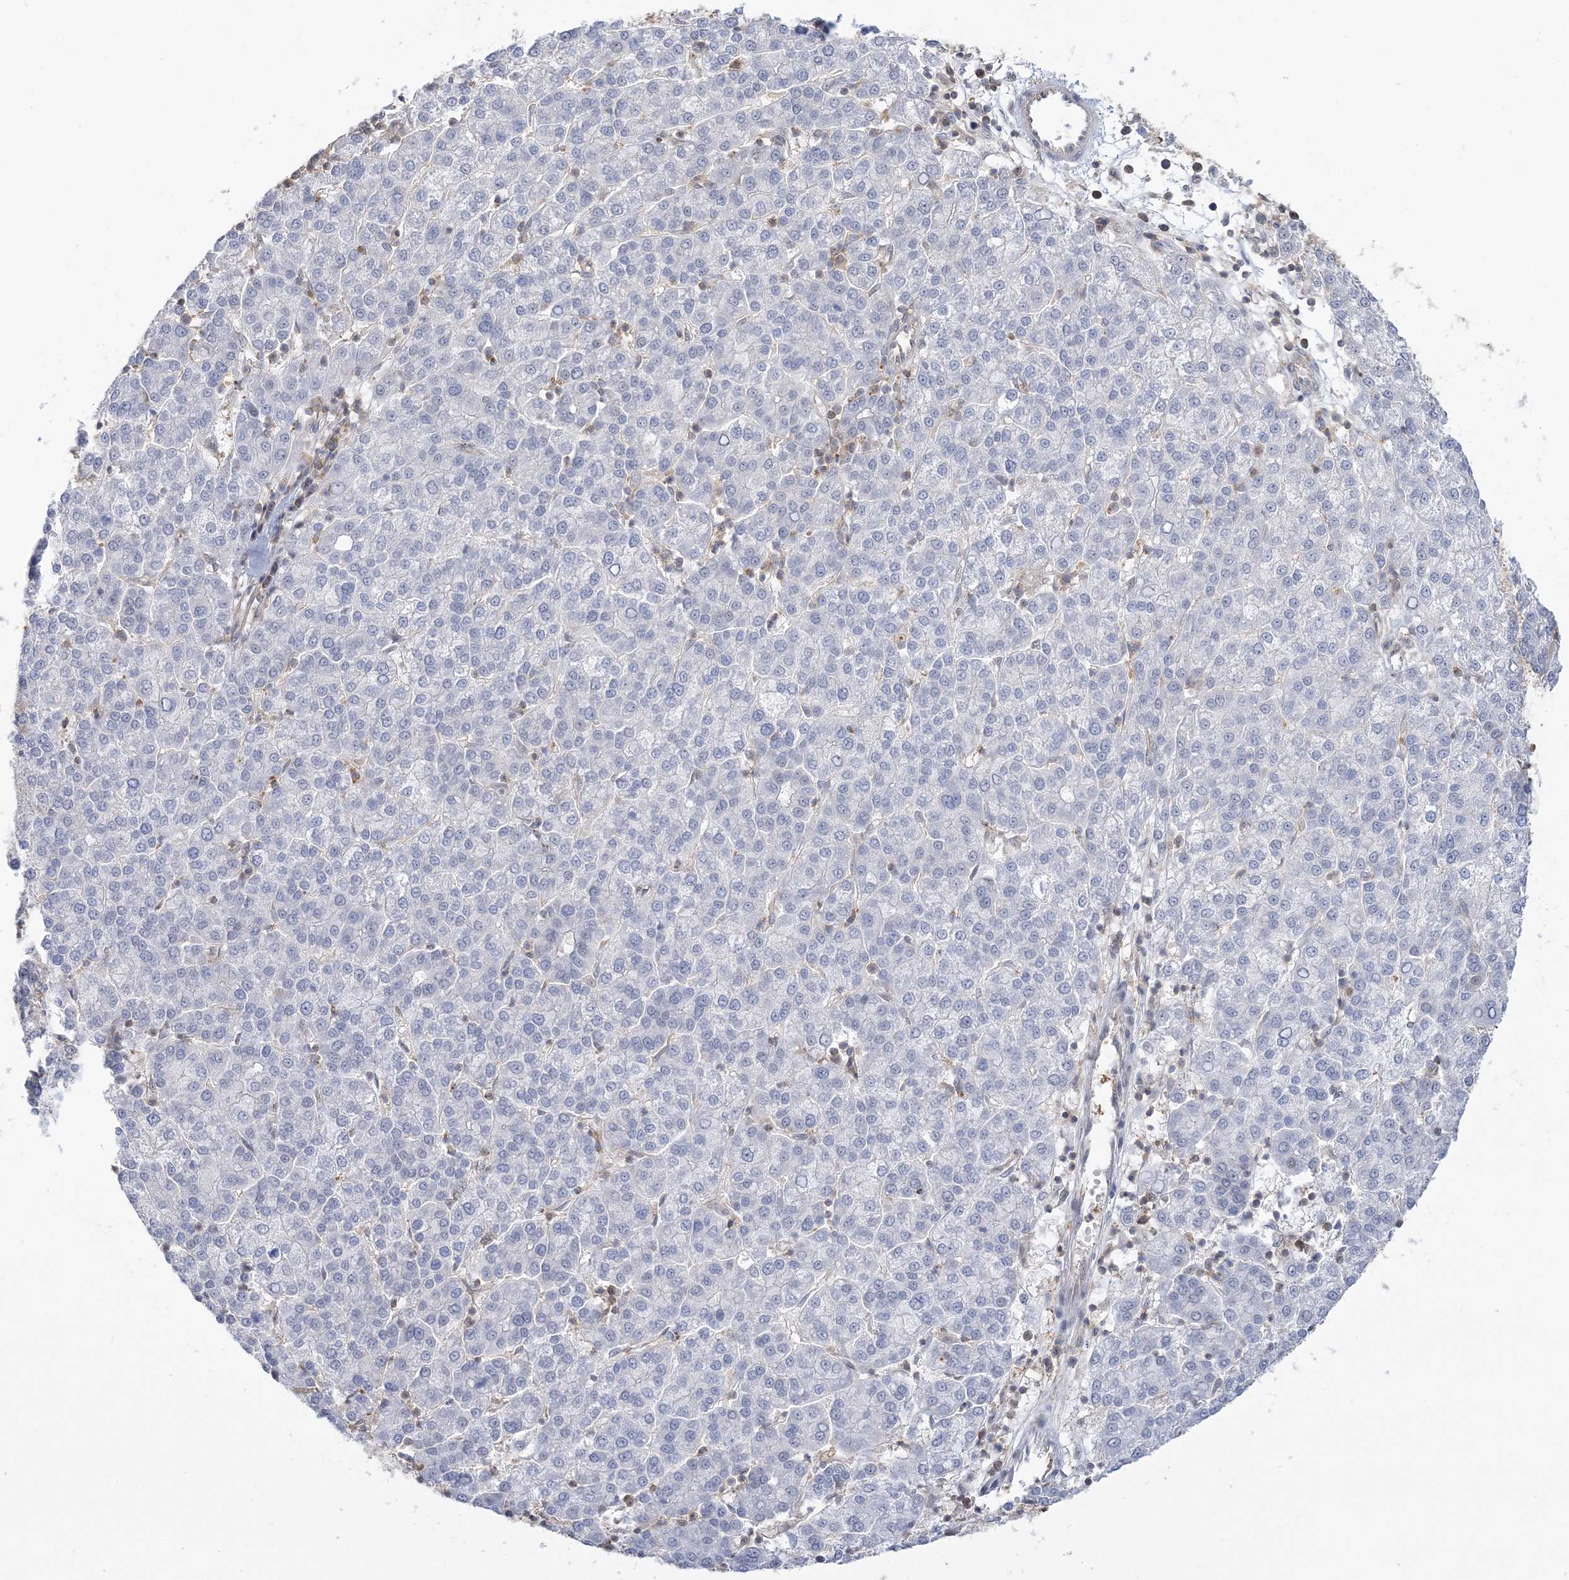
{"staining": {"intensity": "negative", "quantity": "none", "location": "none"}, "tissue": "liver cancer", "cell_type": "Tumor cells", "image_type": "cancer", "snomed": [{"axis": "morphology", "description": "Carcinoma, Hepatocellular, NOS"}, {"axis": "topography", "description": "Liver"}], "caption": "Immunohistochemical staining of human hepatocellular carcinoma (liver) shows no significant expression in tumor cells. (DAB immunohistochemistry (IHC) with hematoxylin counter stain).", "gene": "THADA", "patient": {"sex": "female", "age": 58}}